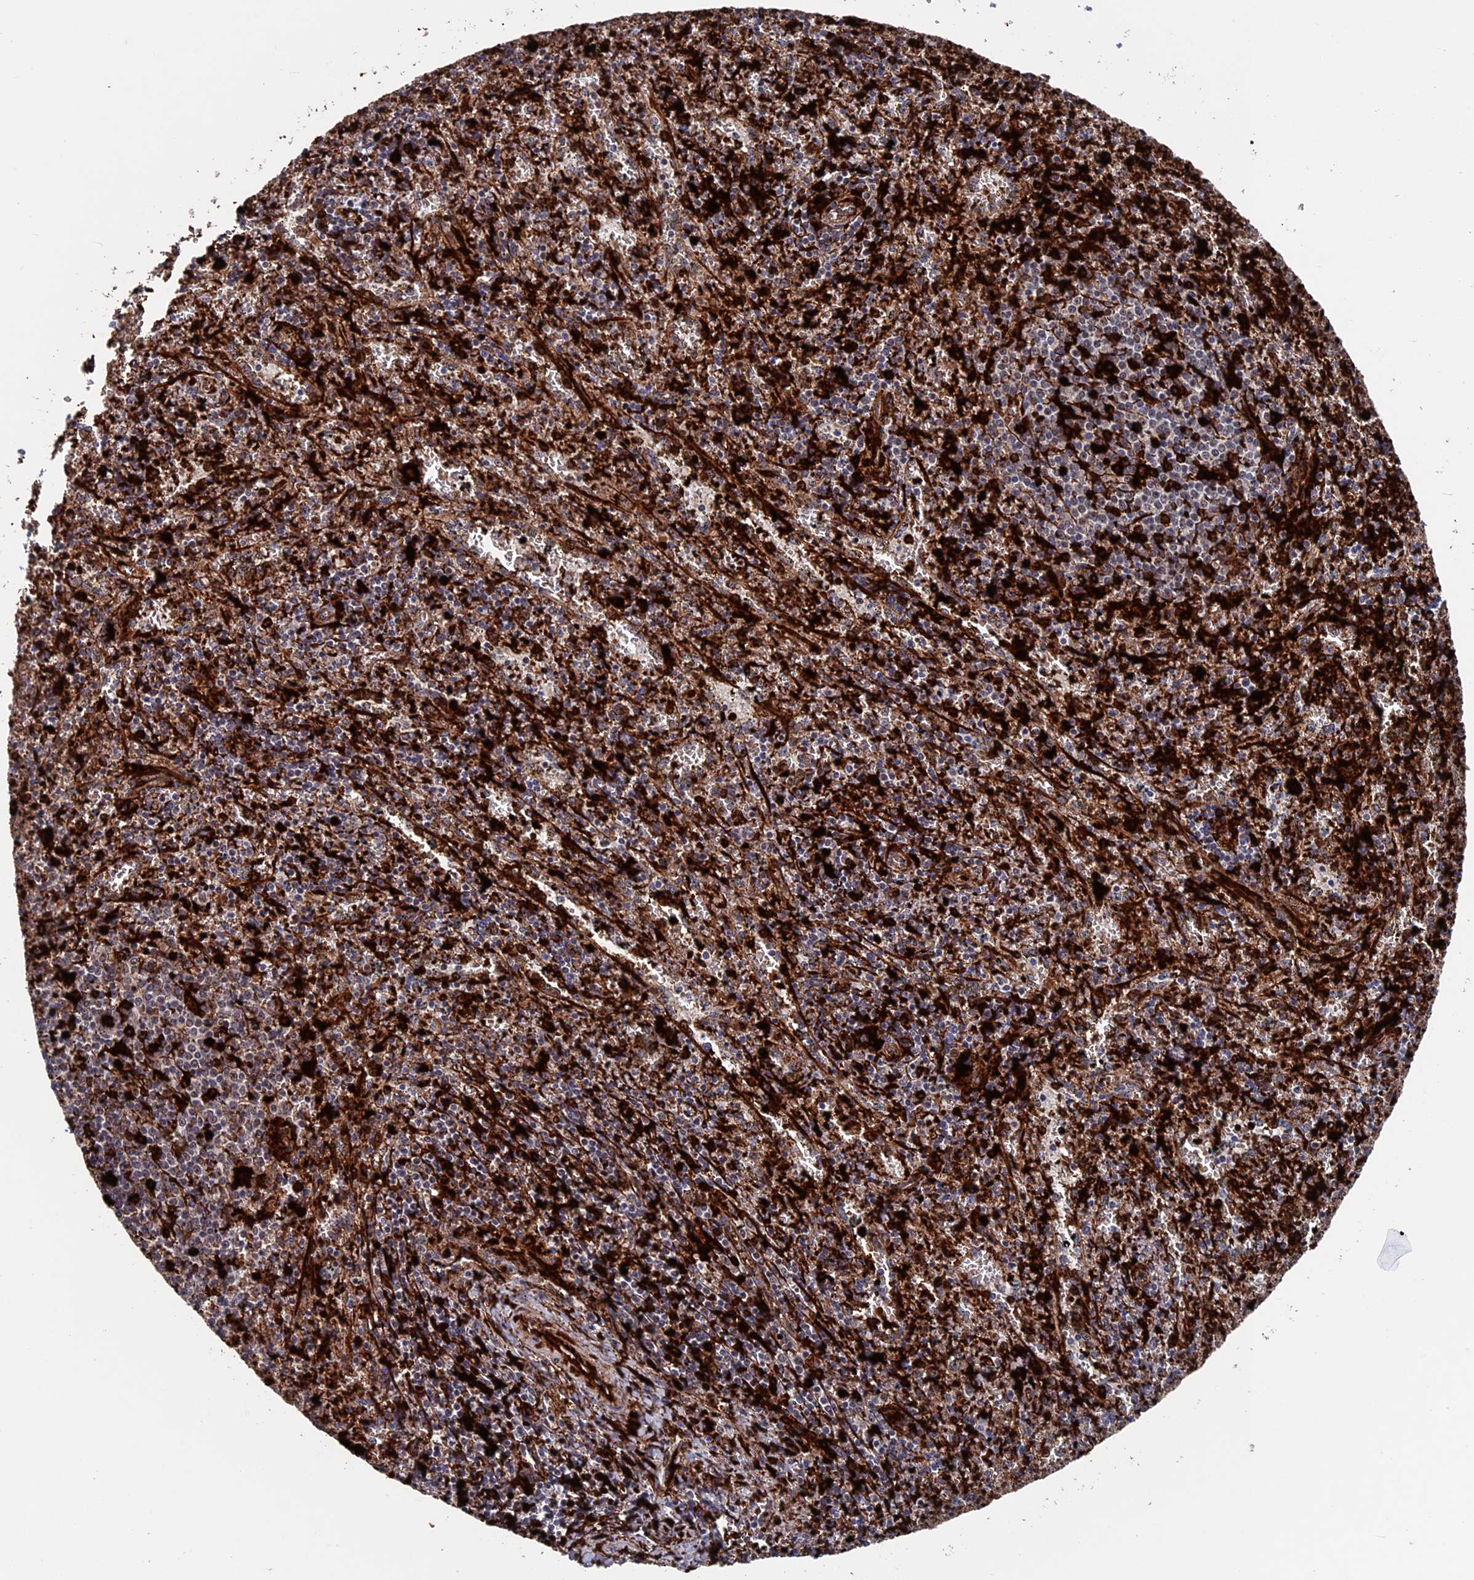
{"staining": {"intensity": "strong", "quantity": "25%-75%", "location": "cytoplasmic/membranous"}, "tissue": "spleen", "cell_type": "Cells in red pulp", "image_type": "normal", "snomed": [{"axis": "morphology", "description": "Normal tissue, NOS"}, {"axis": "topography", "description": "Spleen"}], "caption": "Immunohistochemistry (IHC) image of benign spleen: human spleen stained using immunohistochemistry exhibits high levels of strong protein expression localized specifically in the cytoplasmic/membranous of cells in red pulp, appearing as a cytoplasmic/membranous brown color.", "gene": "EXOSC9", "patient": {"sex": "male", "age": 11}}